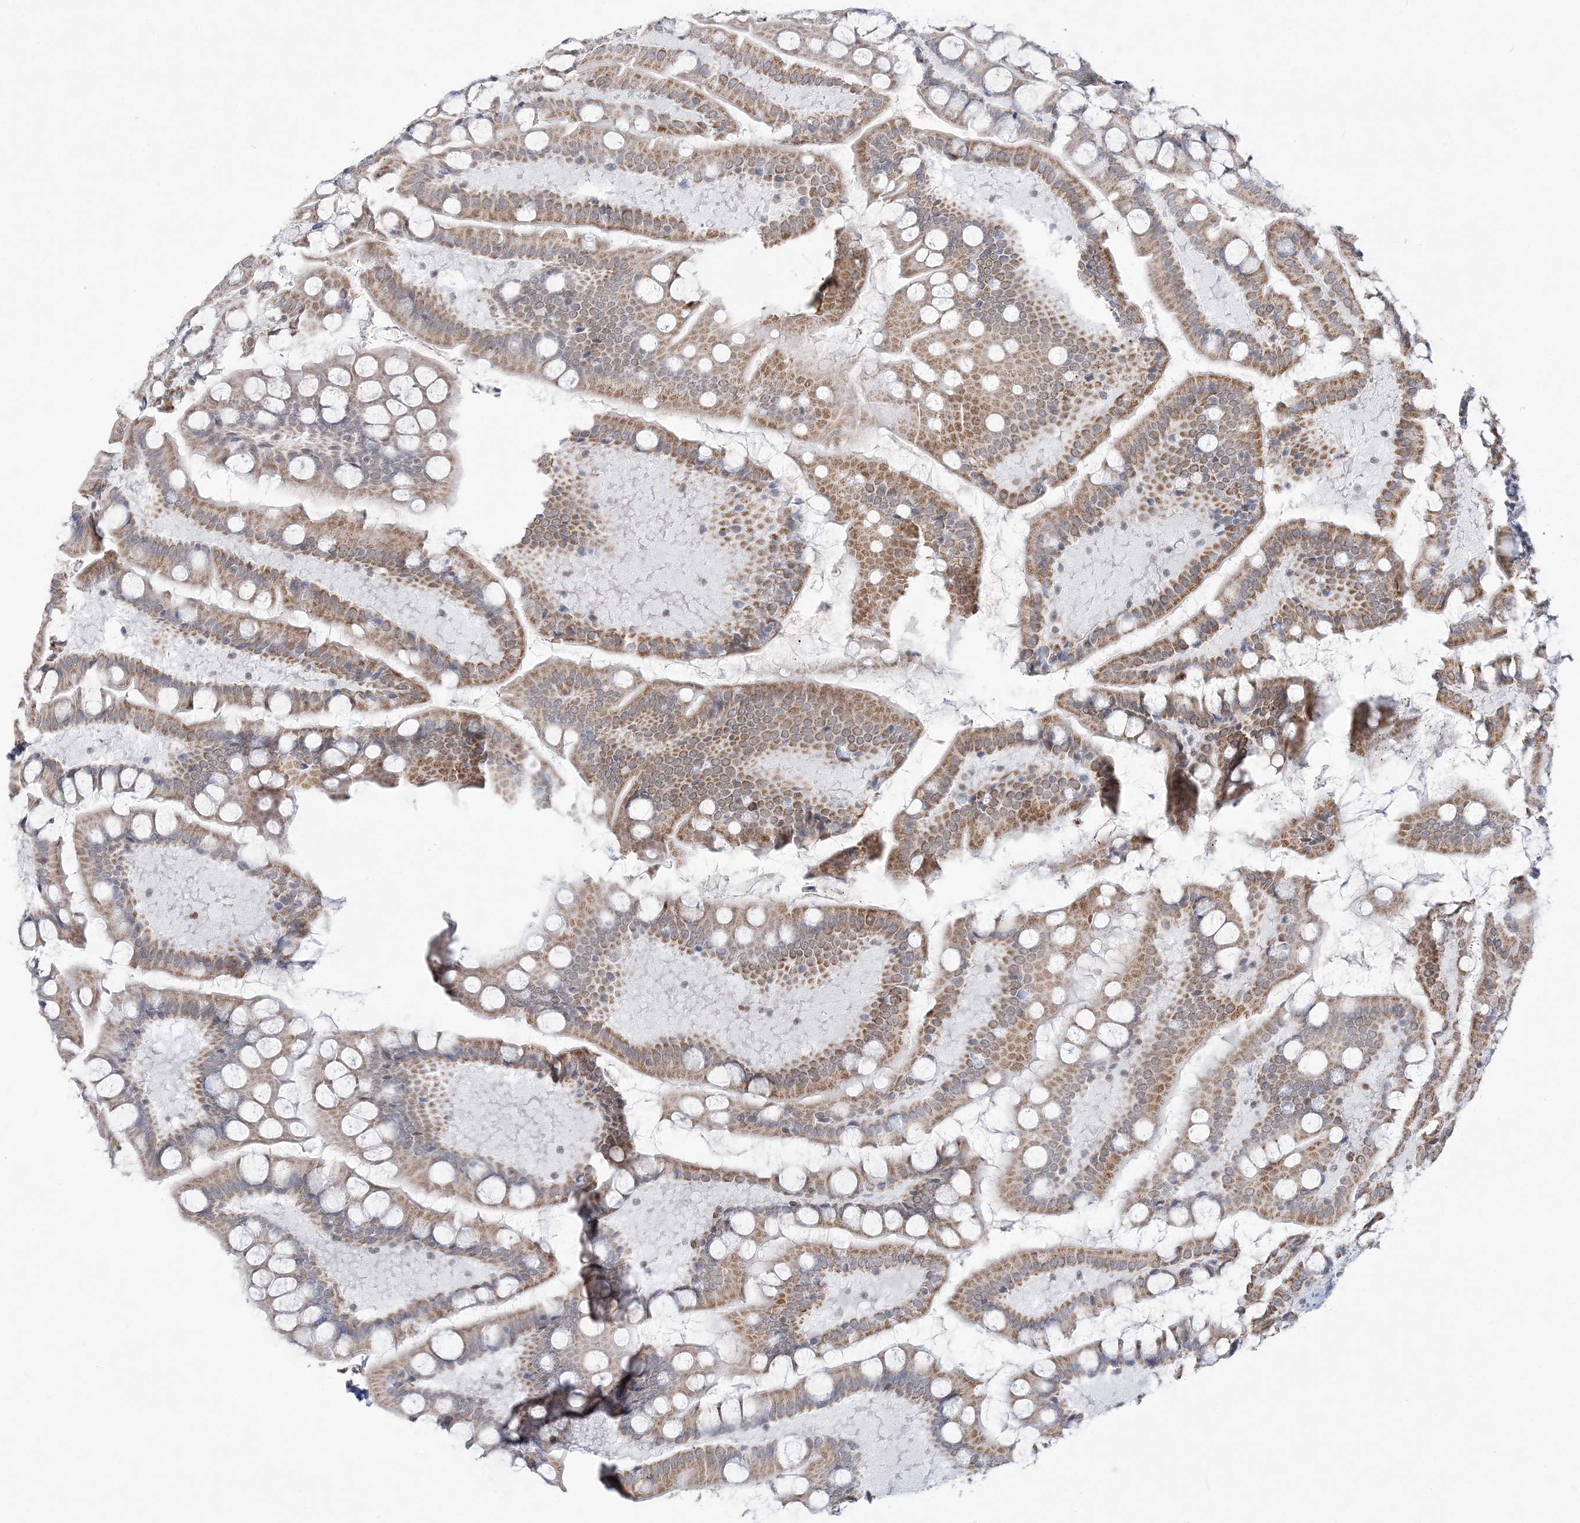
{"staining": {"intensity": "moderate", "quantity": ">75%", "location": "cytoplasmic/membranous,nuclear"}, "tissue": "small intestine", "cell_type": "Glandular cells", "image_type": "normal", "snomed": [{"axis": "morphology", "description": "Normal tissue, NOS"}, {"axis": "topography", "description": "Small intestine"}], "caption": "DAB immunohistochemical staining of unremarkable human small intestine displays moderate cytoplasmic/membranous,nuclear protein positivity in approximately >75% of glandular cells.", "gene": "DDX21", "patient": {"sex": "male", "age": 41}}